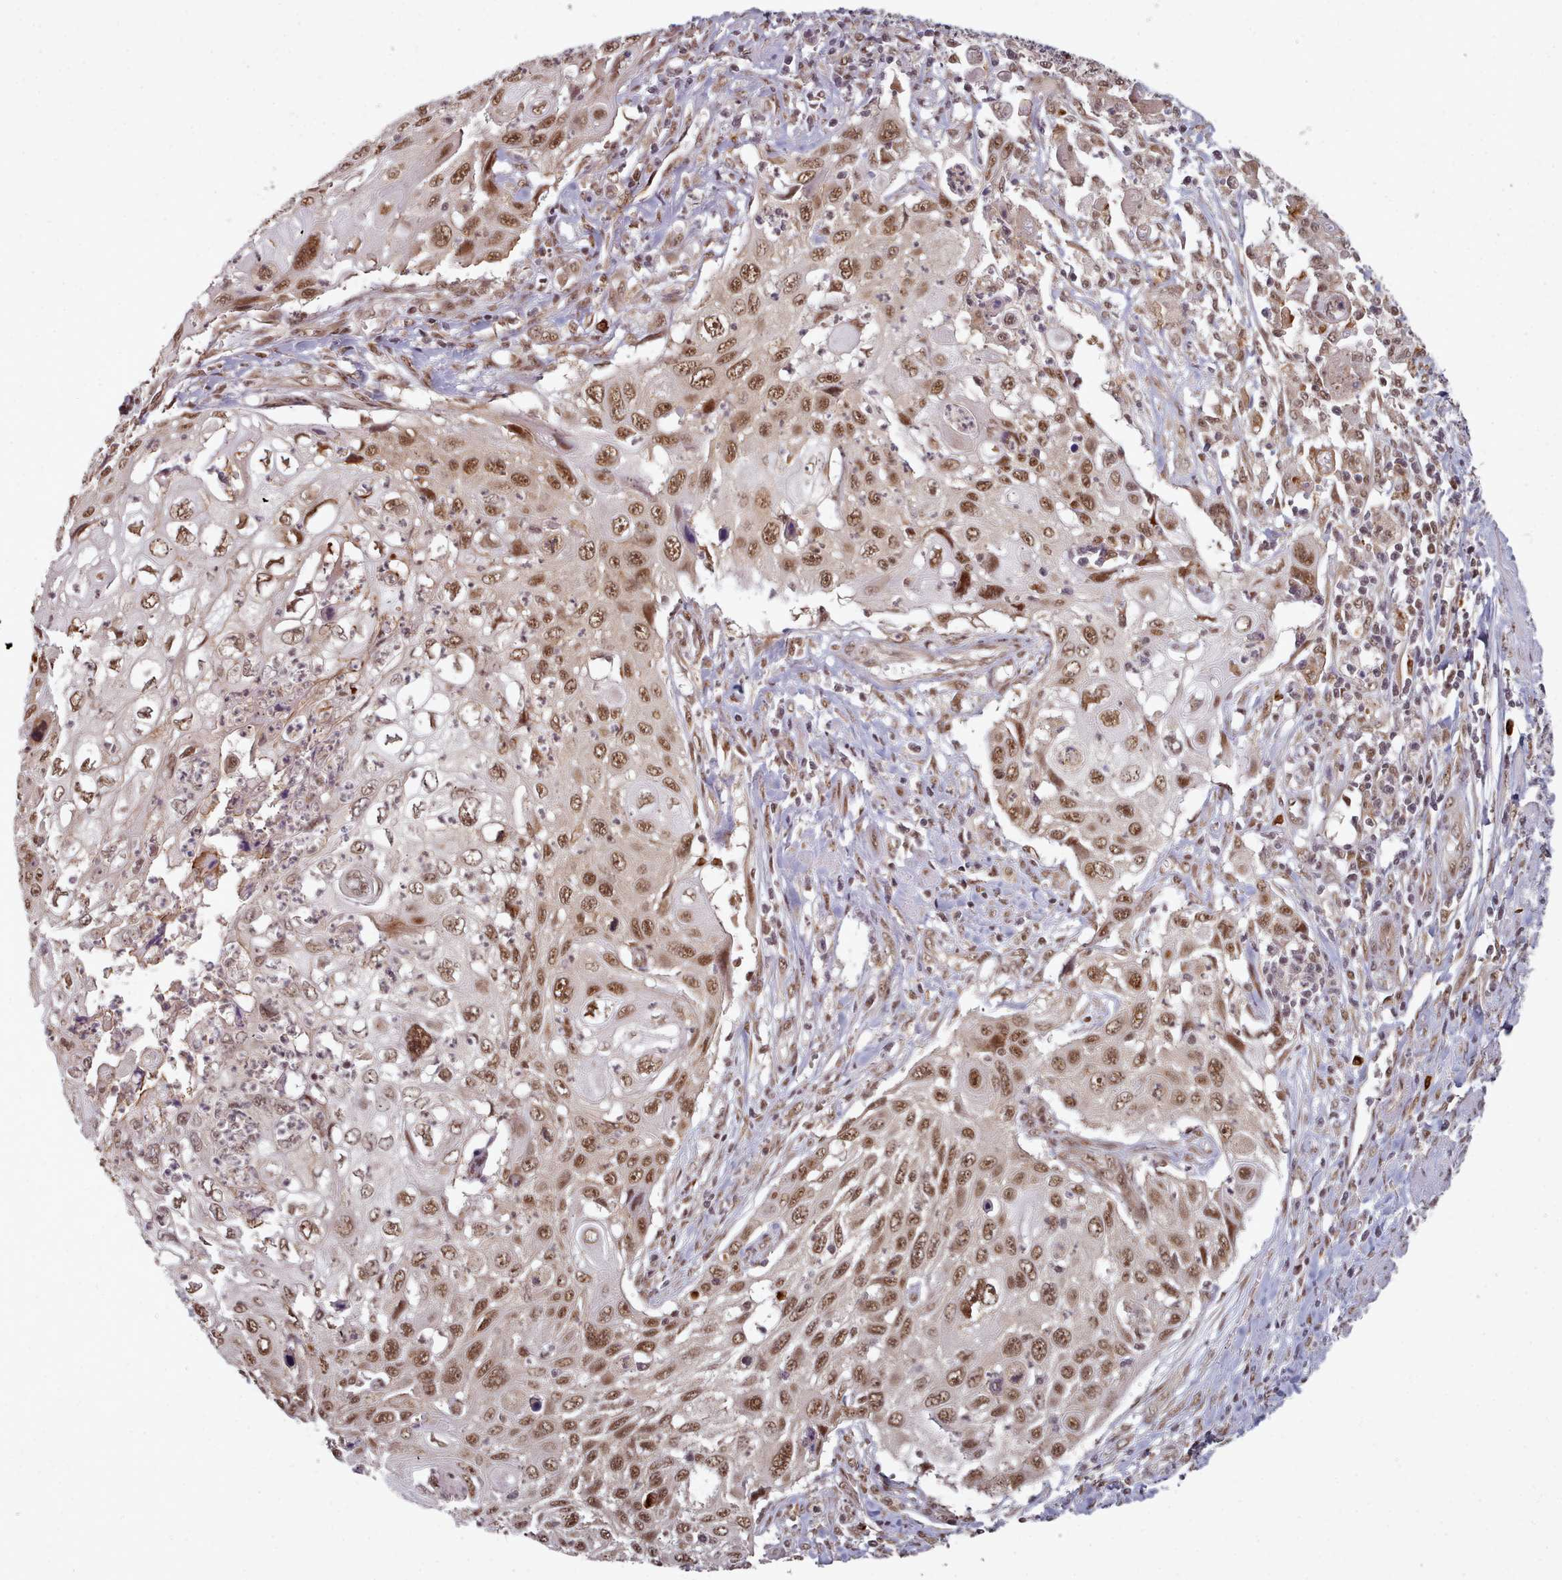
{"staining": {"intensity": "moderate", "quantity": ">75%", "location": "nuclear"}, "tissue": "cervical cancer", "cell_type": "Tumor cells", "image_type": "cancer", "snomed": [{"axis": "morphology", "description": "Squamous cell carcinoma, NOS"}, {"axis": "topography", "description": "Cervix"}], "caption": "Squamous cell carcinoma (cervical) stained with a brown dye demonstrates moderate nuclear positive positivity in about >75% of tumor cells.", "gene": "DHX8", "patient": {"sex": "female", "age": 70}}